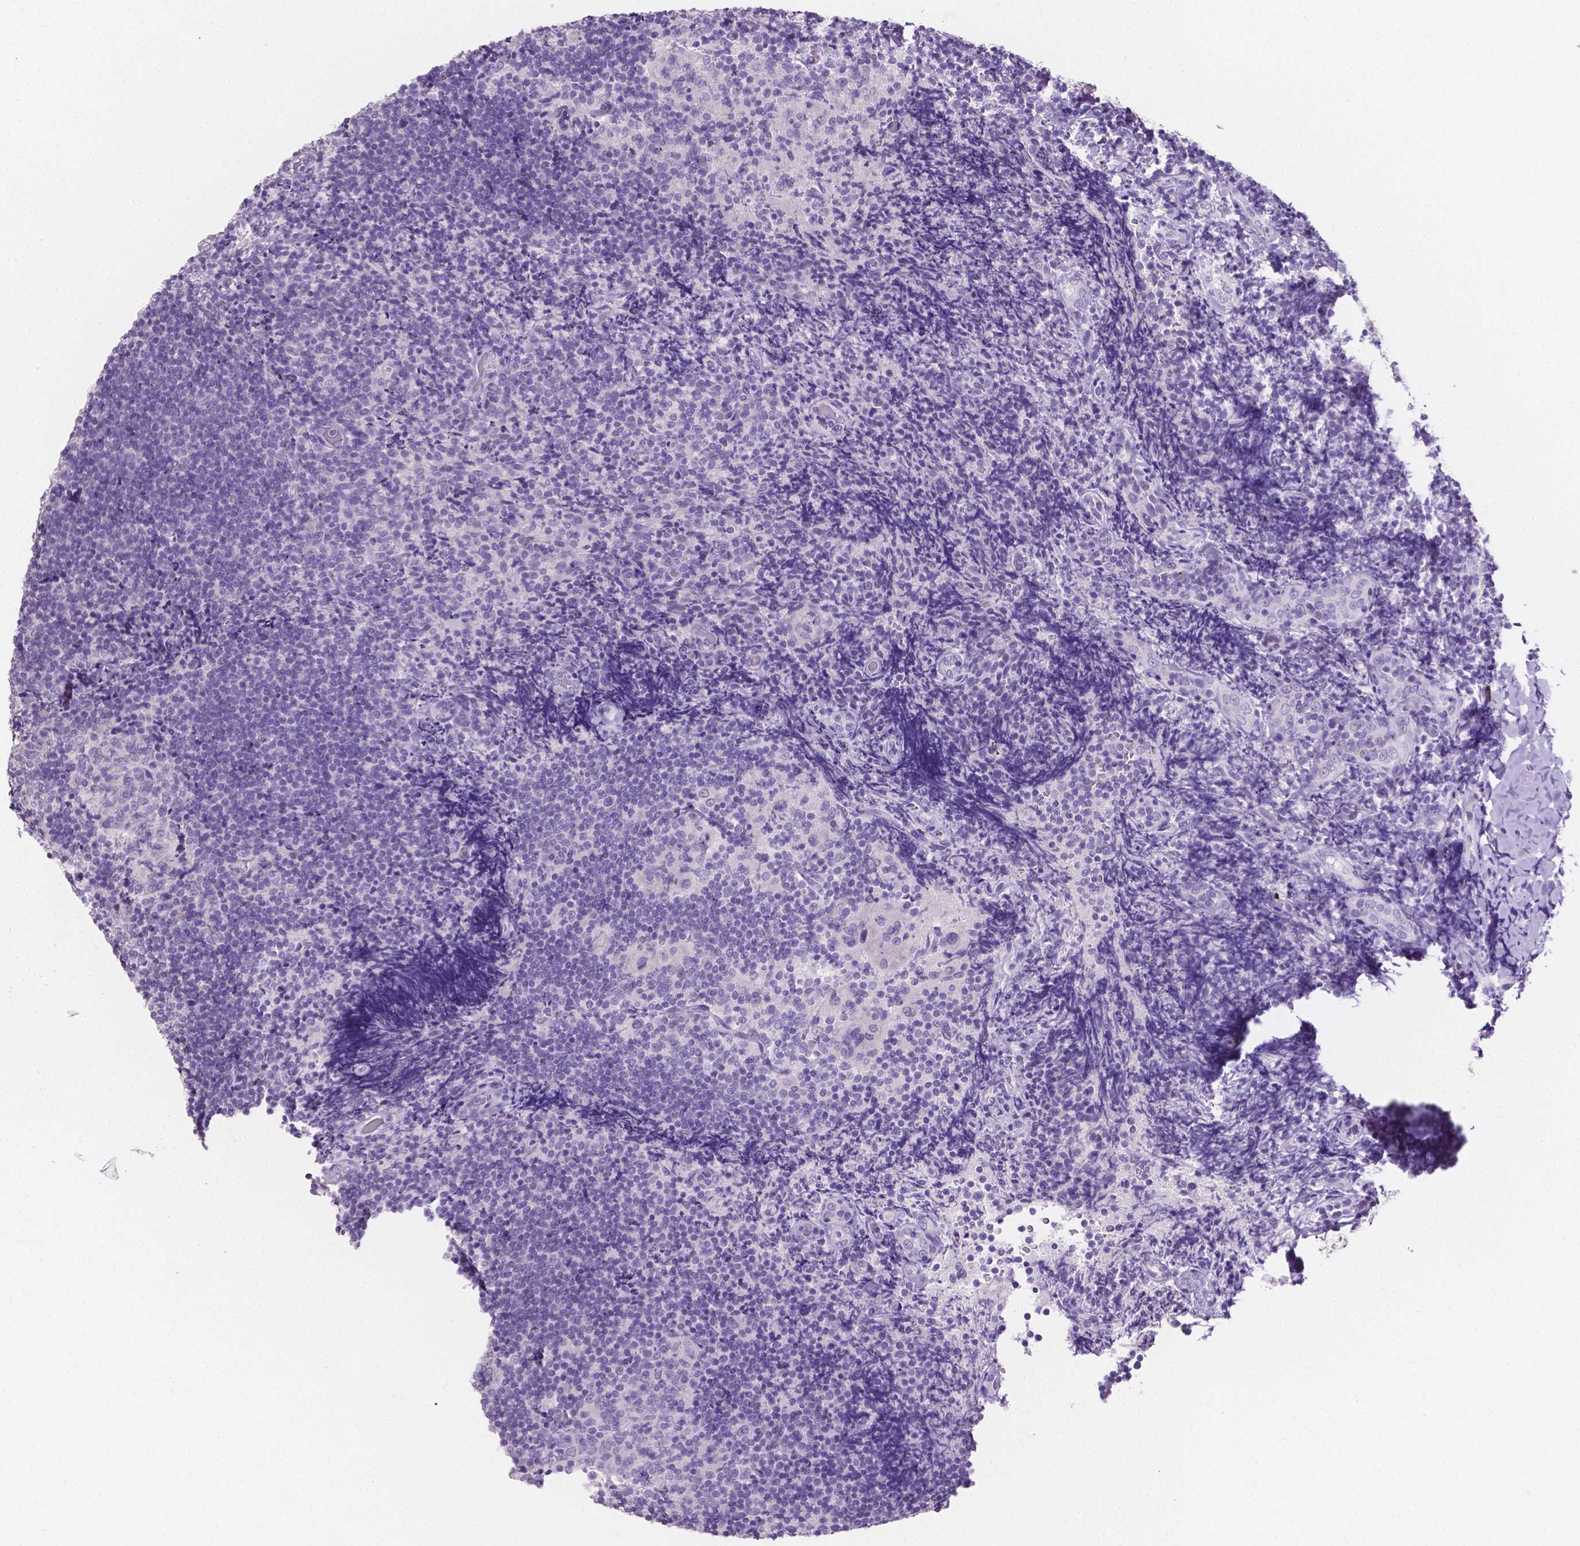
{"staining": {"intensity": "negative", "quantity": "none", "location": "none"}, "tissue": "tonsil", "cell_type": "Germinal center cells", "image_type": "normal", "snomed": [{"axis": "morphology", "description": "Normal tissue, NOS"}, {"axis": "topography", "description": "Tonsil"}], "caption": "This is a photomicrograph of IHC staining of normal tonsil, which shows no positivity in germinal center cells. (Immunohistochemistry (ihc), brightfield microscopy, high magnification).", "gene": "SLC22A2", "patient": {"sex": "female", "age": 10}}